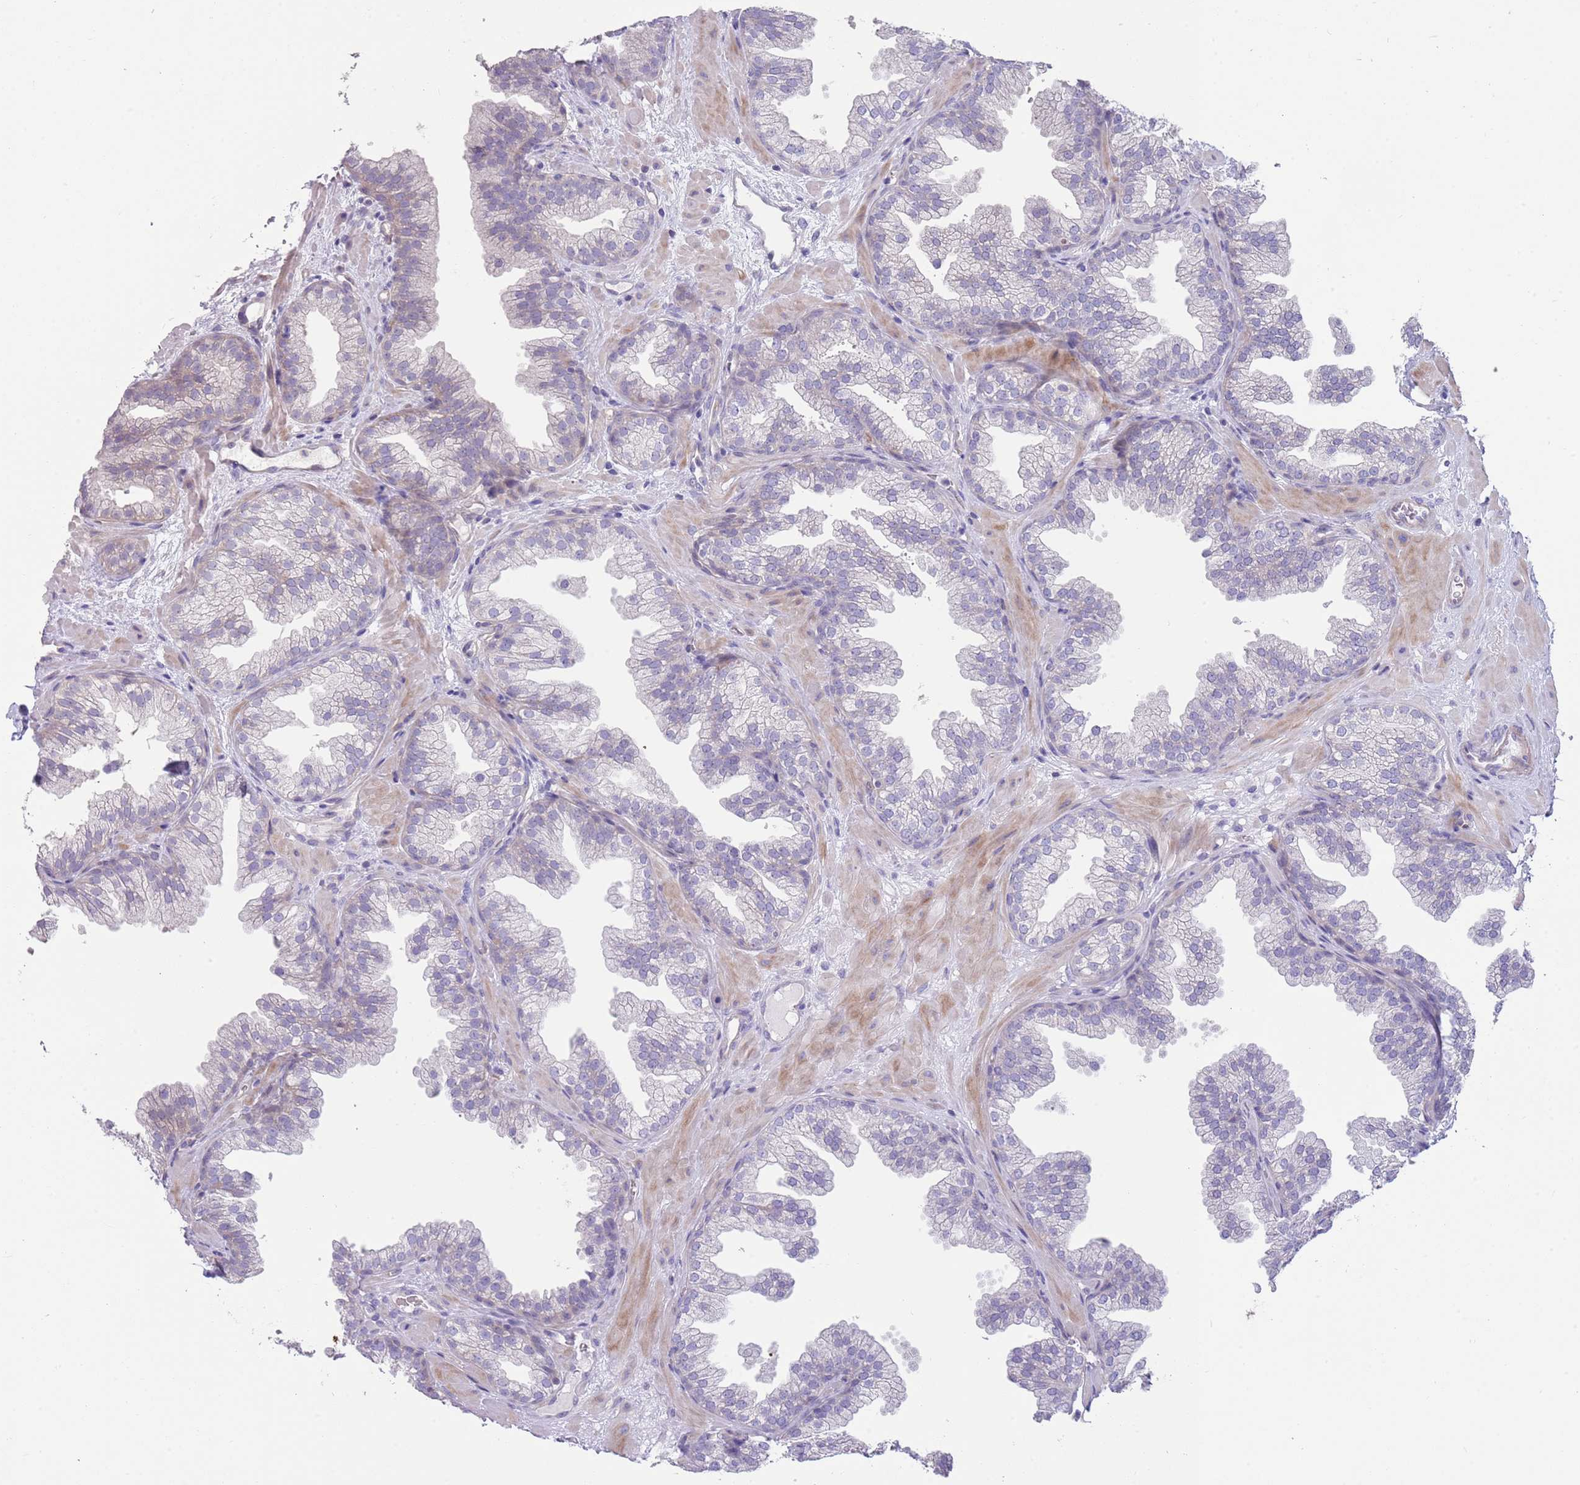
{"staining": {"intensity": "negative", "quantity": "none", "location": "none"}, "tissue": "prostate", "cell_type": "Glandular cells", "image_type": "normal", "snomed": [{"axis": "morphology", "description": "Normal tissue, NOS"}, {"axis": "topography", "description": "Prostate"}], "caption": "High power microscopy histopathology image of an immunohistochemistry (IHC) image of benign prostate, revealing no significant staining in glandular cells.", "gene": "ZNF14", "patient": {"sex": "male", "age": 37}}